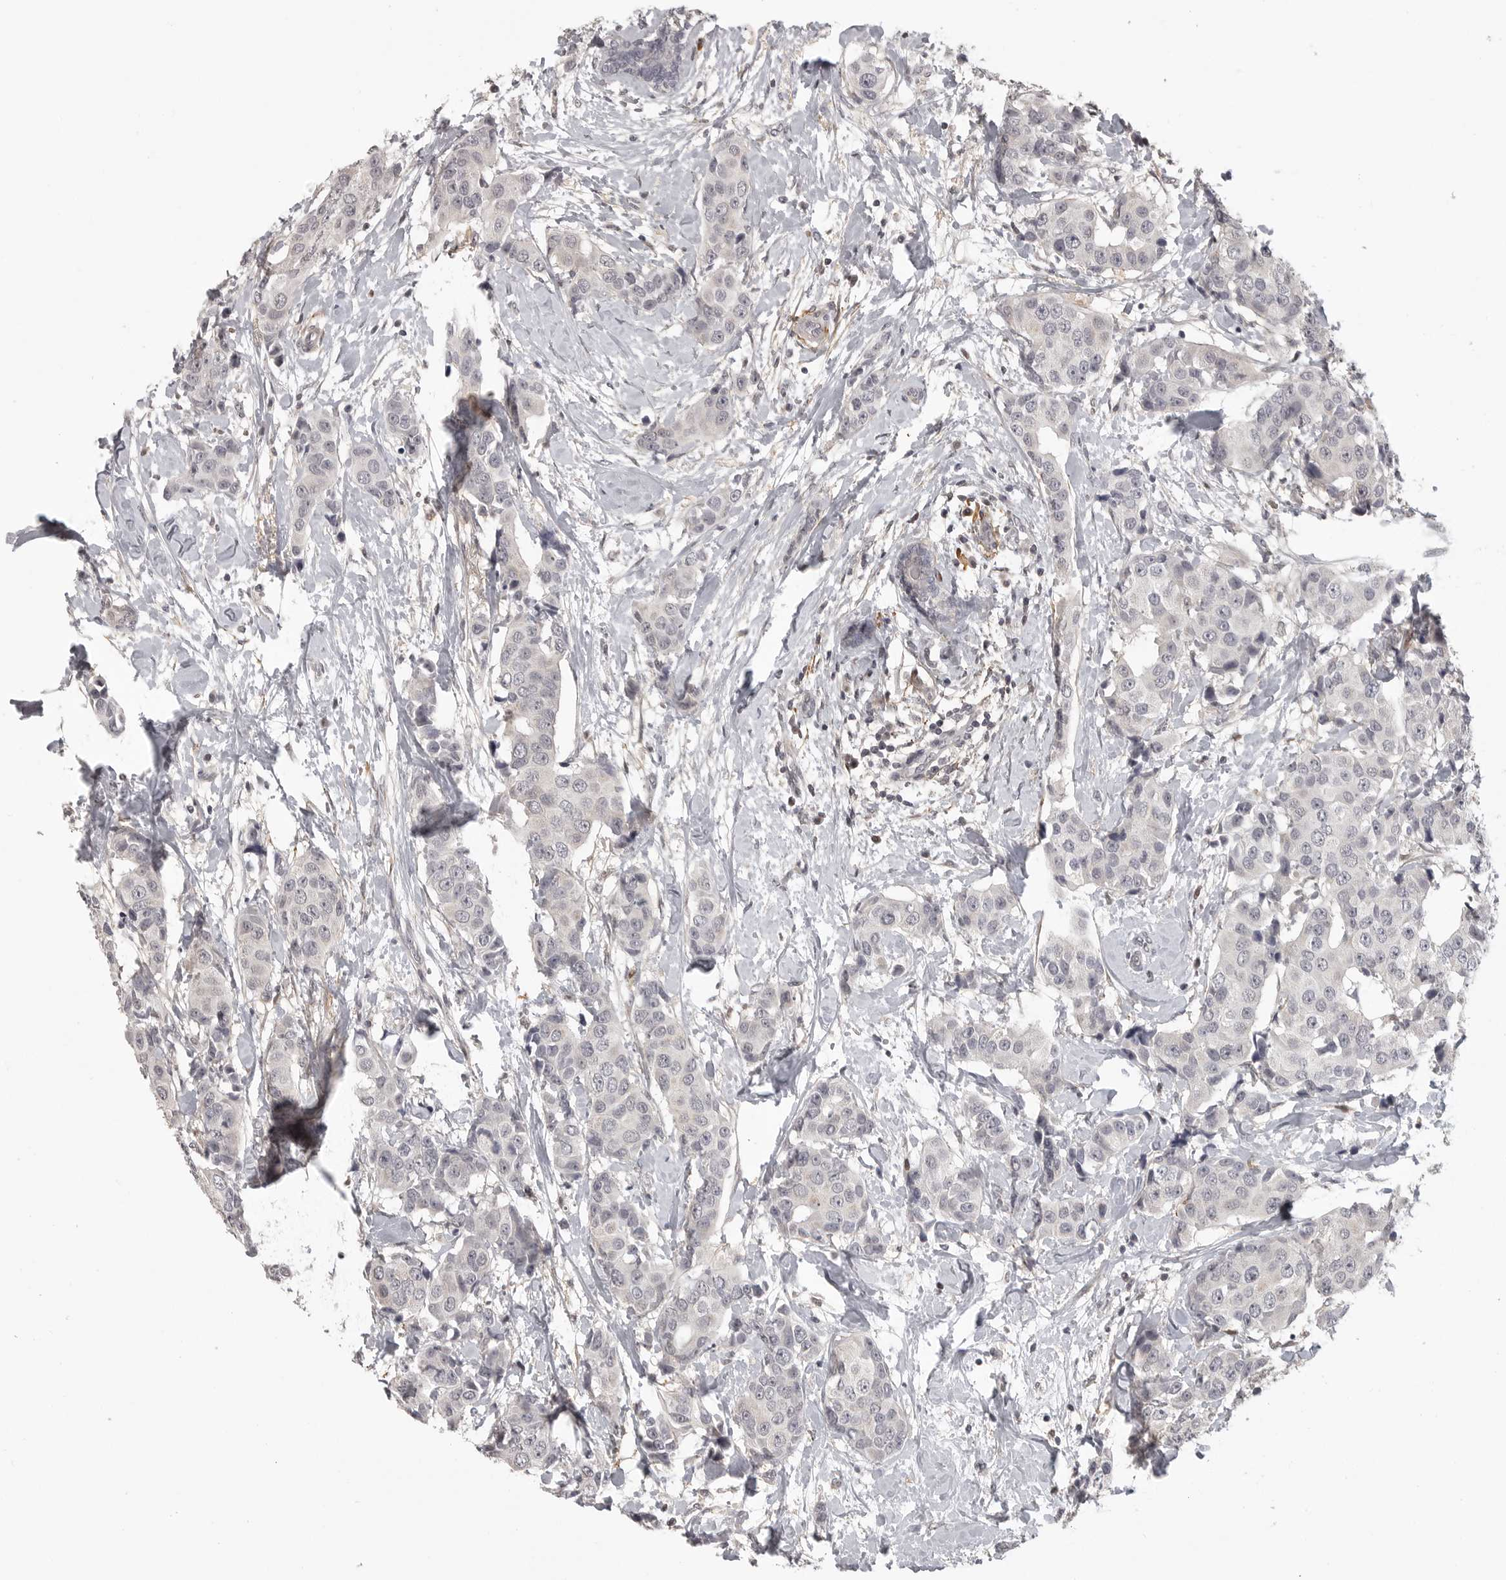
{"staining": {"intensity": "negative", "quantity": "none", "location": "none"}, "tissue": "breast cancer", "cell_type": "Tumor cells", "image_type": "cancer", "snomed": [{"axis": "morphology", "description": "Normal tissue, NOS"}, {"axis": "morphology", "description": "Duct carcinoma"}, {"axis": "topography", "description": "Breast"}], "caption": "A photomicrograph of infiltrating ductal carcinoma (breast) stained for a protein shows no brown staining in tumor cells. The staining is performed using DAB brown chromogen with nuclei counter-stained in using hematoxylin.", "gene": "UROD", "patient": {"sex": "female", "age": 39}}